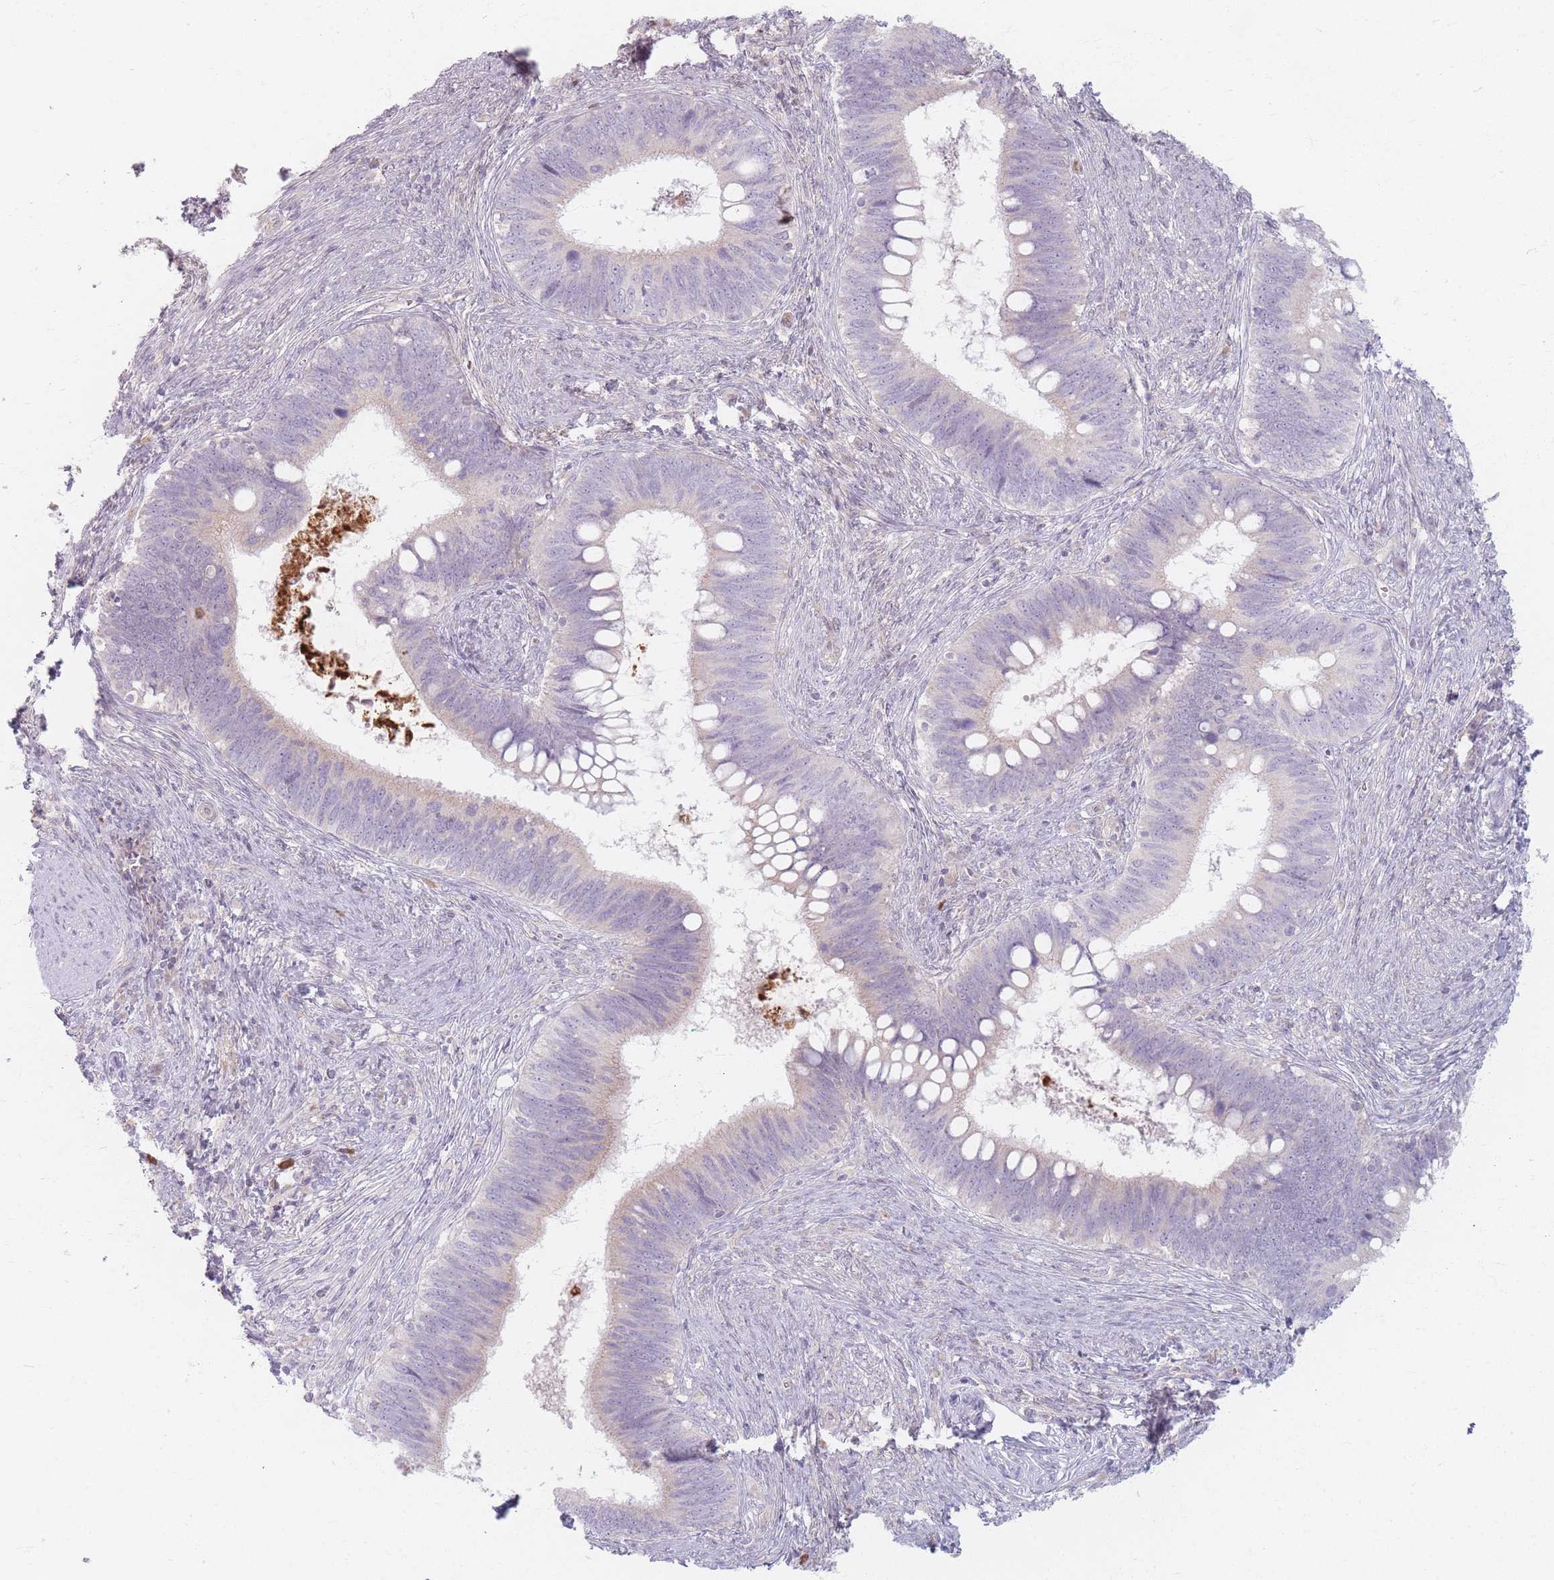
{"staining": {"intensity": "negative", "quantity": "none", "location": "none"}, "tissue": "cervical cancer", "cell_type": "Tumor cells", "image_type": "cancer", "snomed": [{"axis": "morphology", "description": "Adenocarcinoma, NOS"}, {"axis": "topography", "description": "Cervix"}], "caption": "This is a photomicrograph of IHC staining of cervical cancer, which shows no positivity in tumor cells.", "gene": "CHCHD7", "patient": {"sex": "female", "age": 42}}